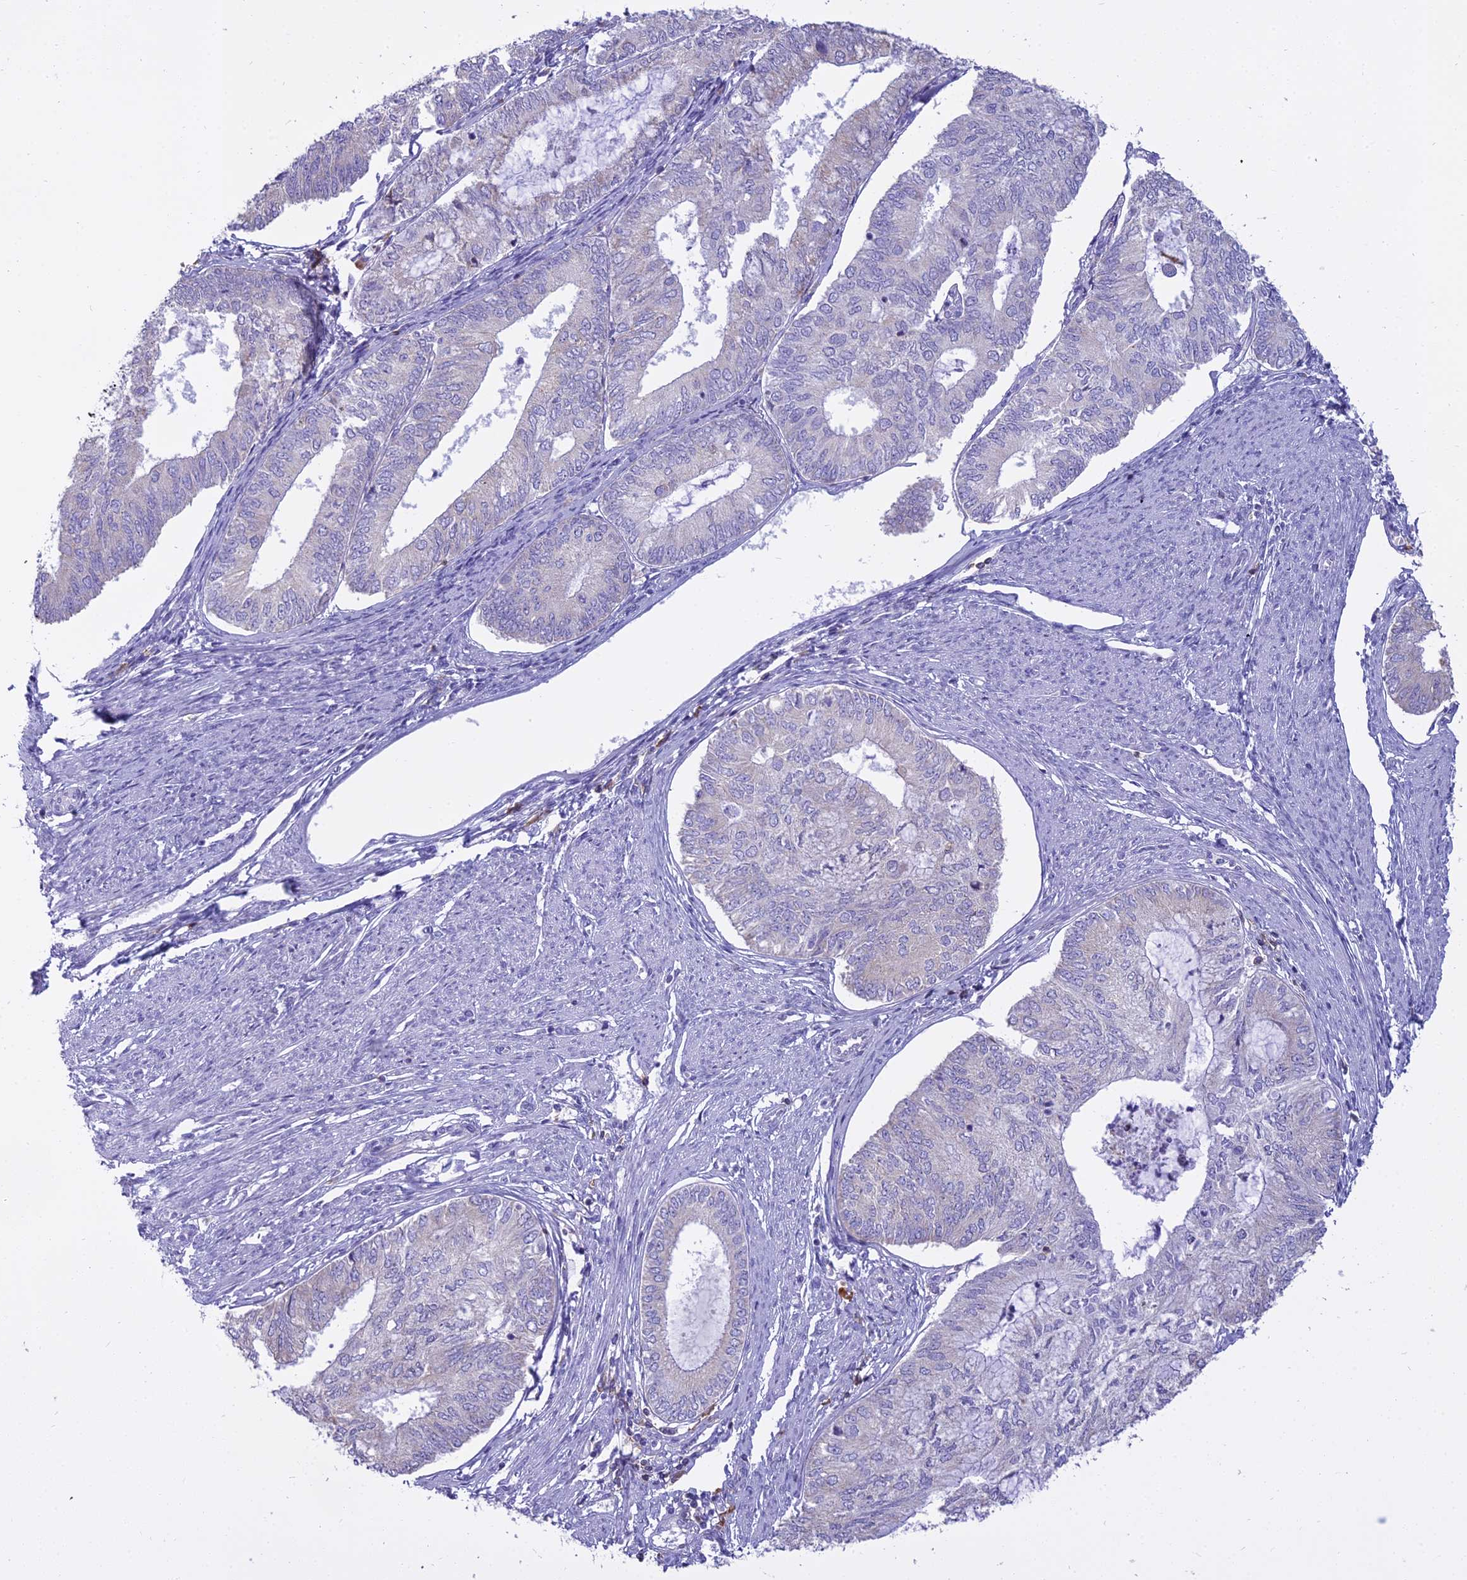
{"staining": {"intensity": "negative", "quantity": "none", "location": "none"}, "tissue": "endometrial cancer", "cell_type": "Tumor cells", "image_type": "cancer", "snomed": [{"axis": "morphology", "description": "Adenocarcinoma, NOS"}, {"axis": "topography", "description": "Endometrium"}], "caption": "An immunohistochemistry (IHC) image of endometrial cancer is shown. There is no staining in tumor cells of endometrial cancer.", "gene": "CD5", "patient": {"sex": "female", "age": 68}}